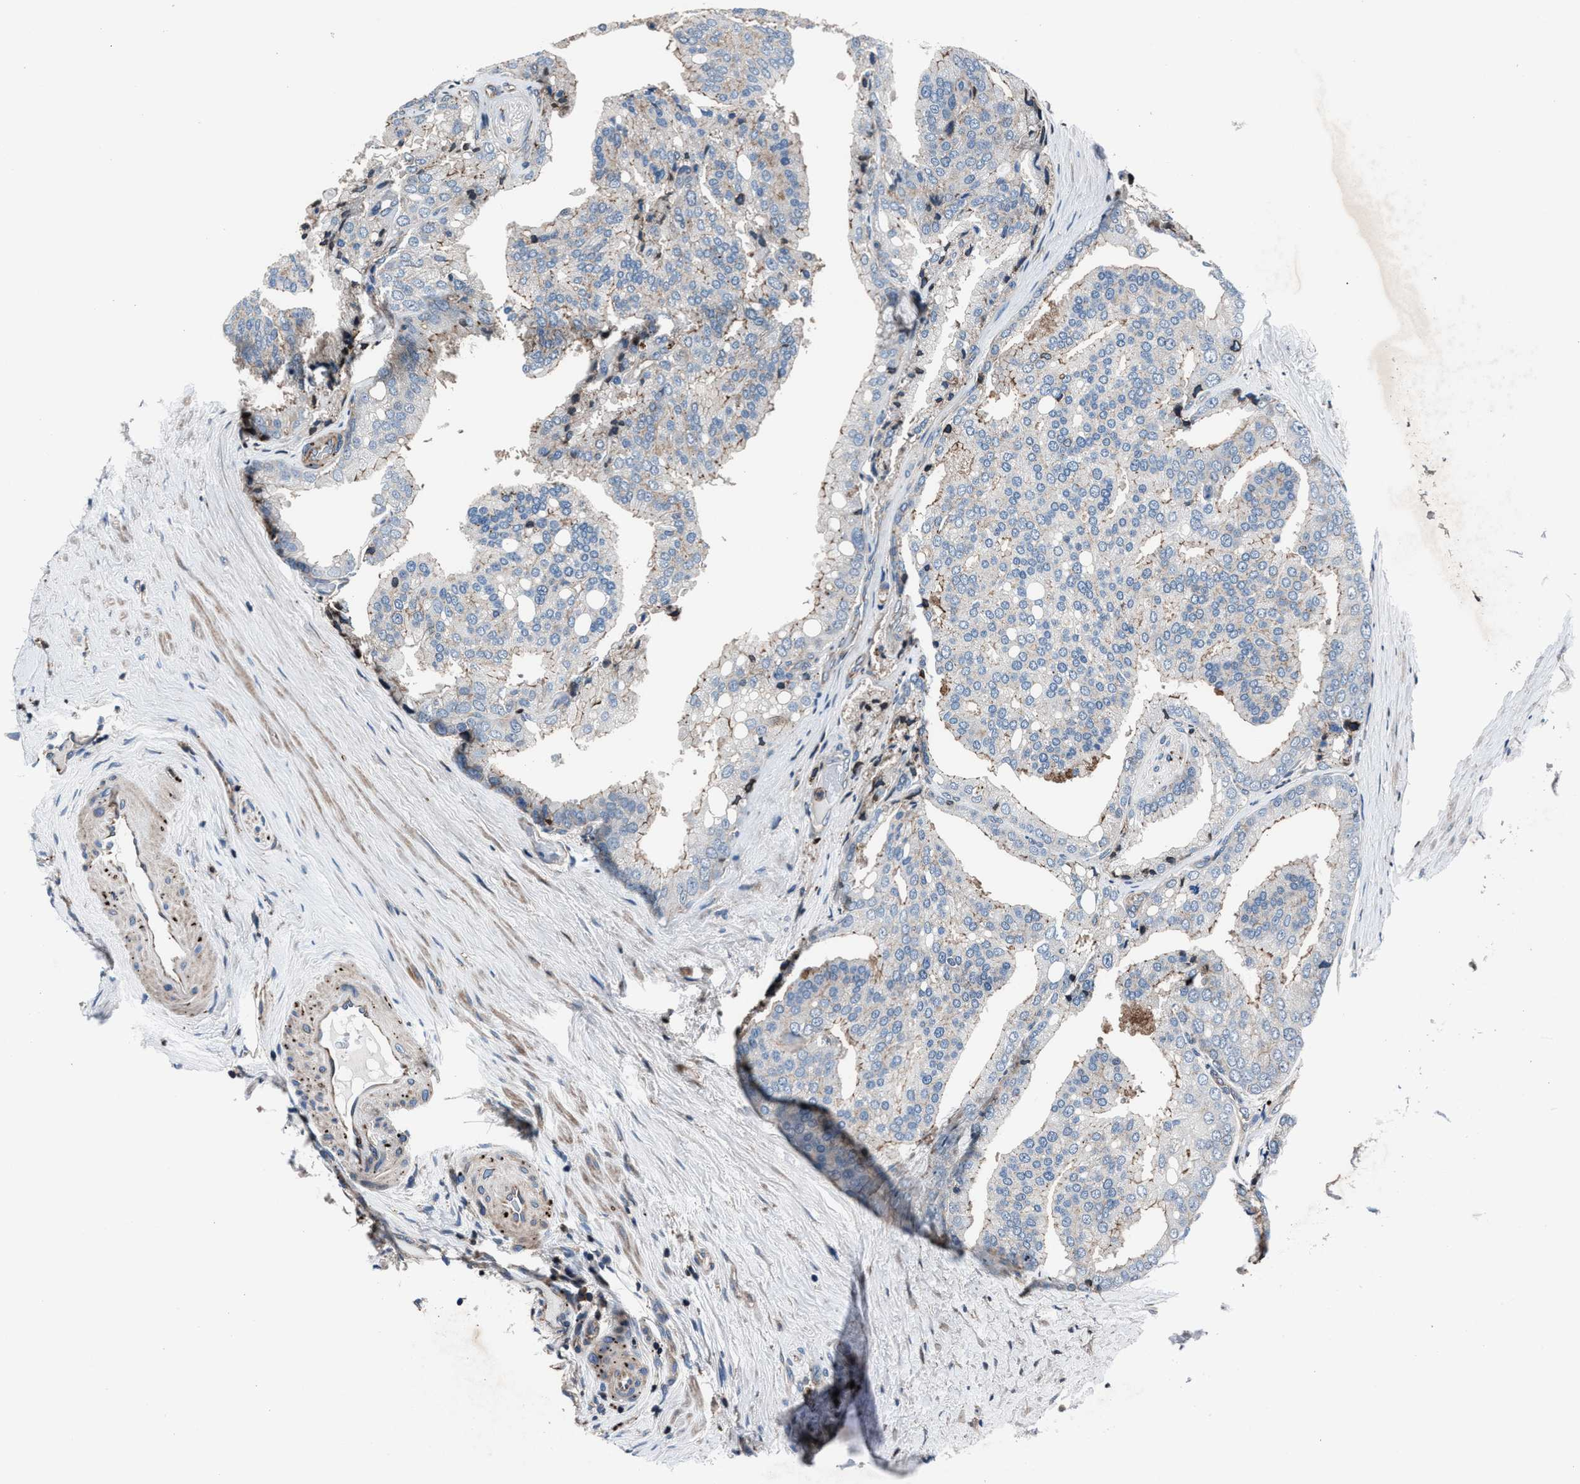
{"staining": {"intensity": "negative", "quantity": "none", "location": "none"}, "tissue": "prostate cancer", "cell_type": "Tumor cells", "image_type": "cancer", "snomed": [{"axis": "morphology", "description": "Adenocarcinoma, High grade"}, {"axis": "topography", "description": "Prostate"}], "caption": "Tumor cells are negative for protein expression in human prostate adenocarcinoma (high-grade).", "gene": "MFSD11", "patient": {"sex": "male", "age": 50}}